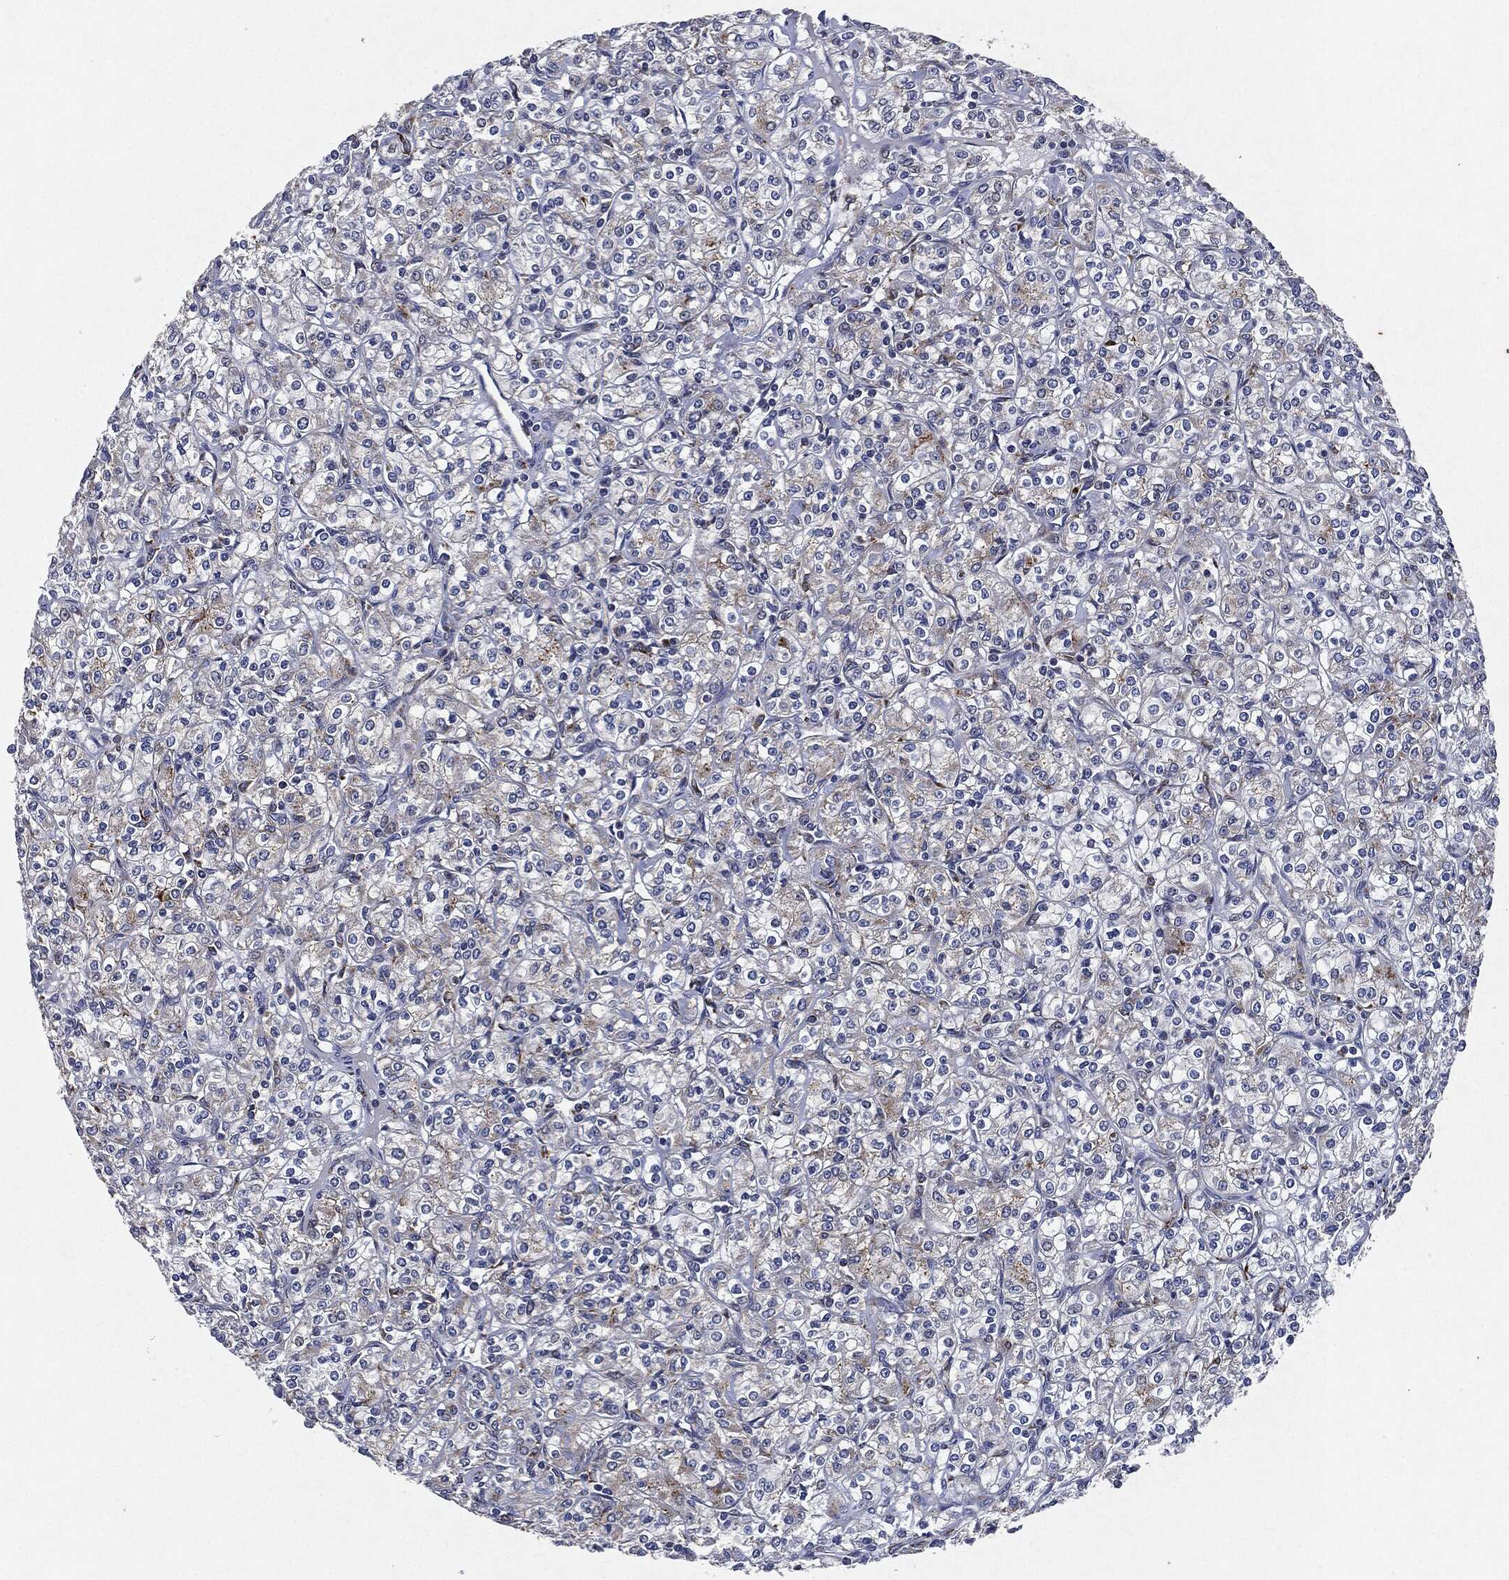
{"staining": {"intensity": "weak", "quantity": "<25%", "location": "cytoplasmic/membranous"}, "tissue": "renal cancer", "cell_type": "Tumor cells", "image_type": "cancer", "snomed": [{"axis": "morphology", "description": "Adenocarcinoma, NOS"}, {"axis": "topography", "description": "Kidney"}], "caption": "Tumor cells are negative for brown protein staining in renal cancer (adenocarcinoma).", "gene": "SLC31A2", "patient": {"sex": "male", "age": 77}}